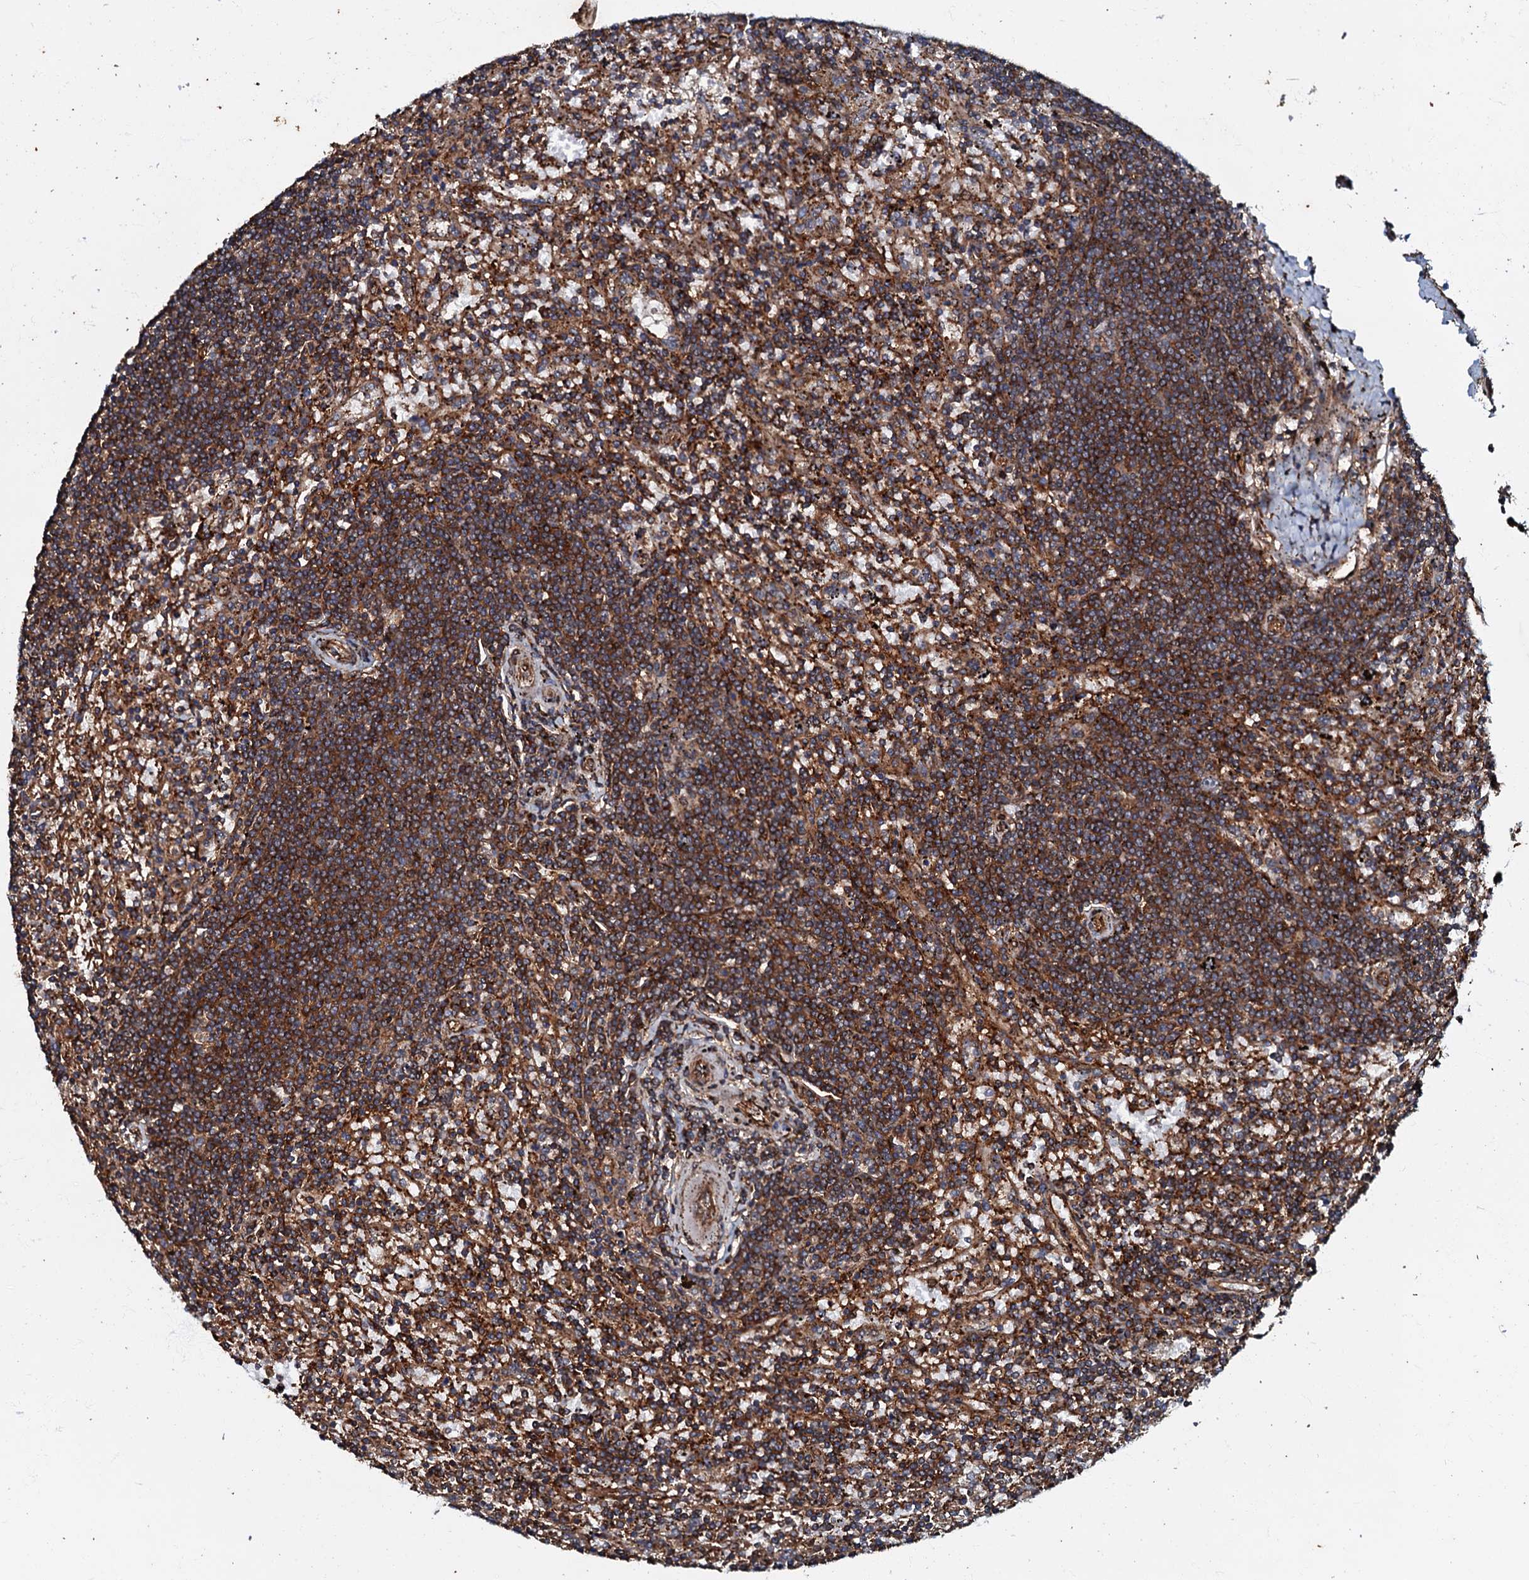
{"staining": {"intensity": "strong", "quantity": ">75%", "location": "cytoplasmic/membranous"}, "tissue": "lymphoma", "cell_type": "Tumor cells", "image_type": "cancer", "snomed": [{"axis": "morphology", "description": "Malignant lymphoma, non-Hodgkin's type, Low grade"}, {"axis": "topography", "description": "Spleen"}], "caption": "Strong cytoplasmic/membranous protein expression is appreciated in about >75% of tumor cells in malignant lymphoma, non-Hodgkin's type (low-grade).", "gene": "BLOC1S6", "patient": {"sex": "male", "age": 76}}